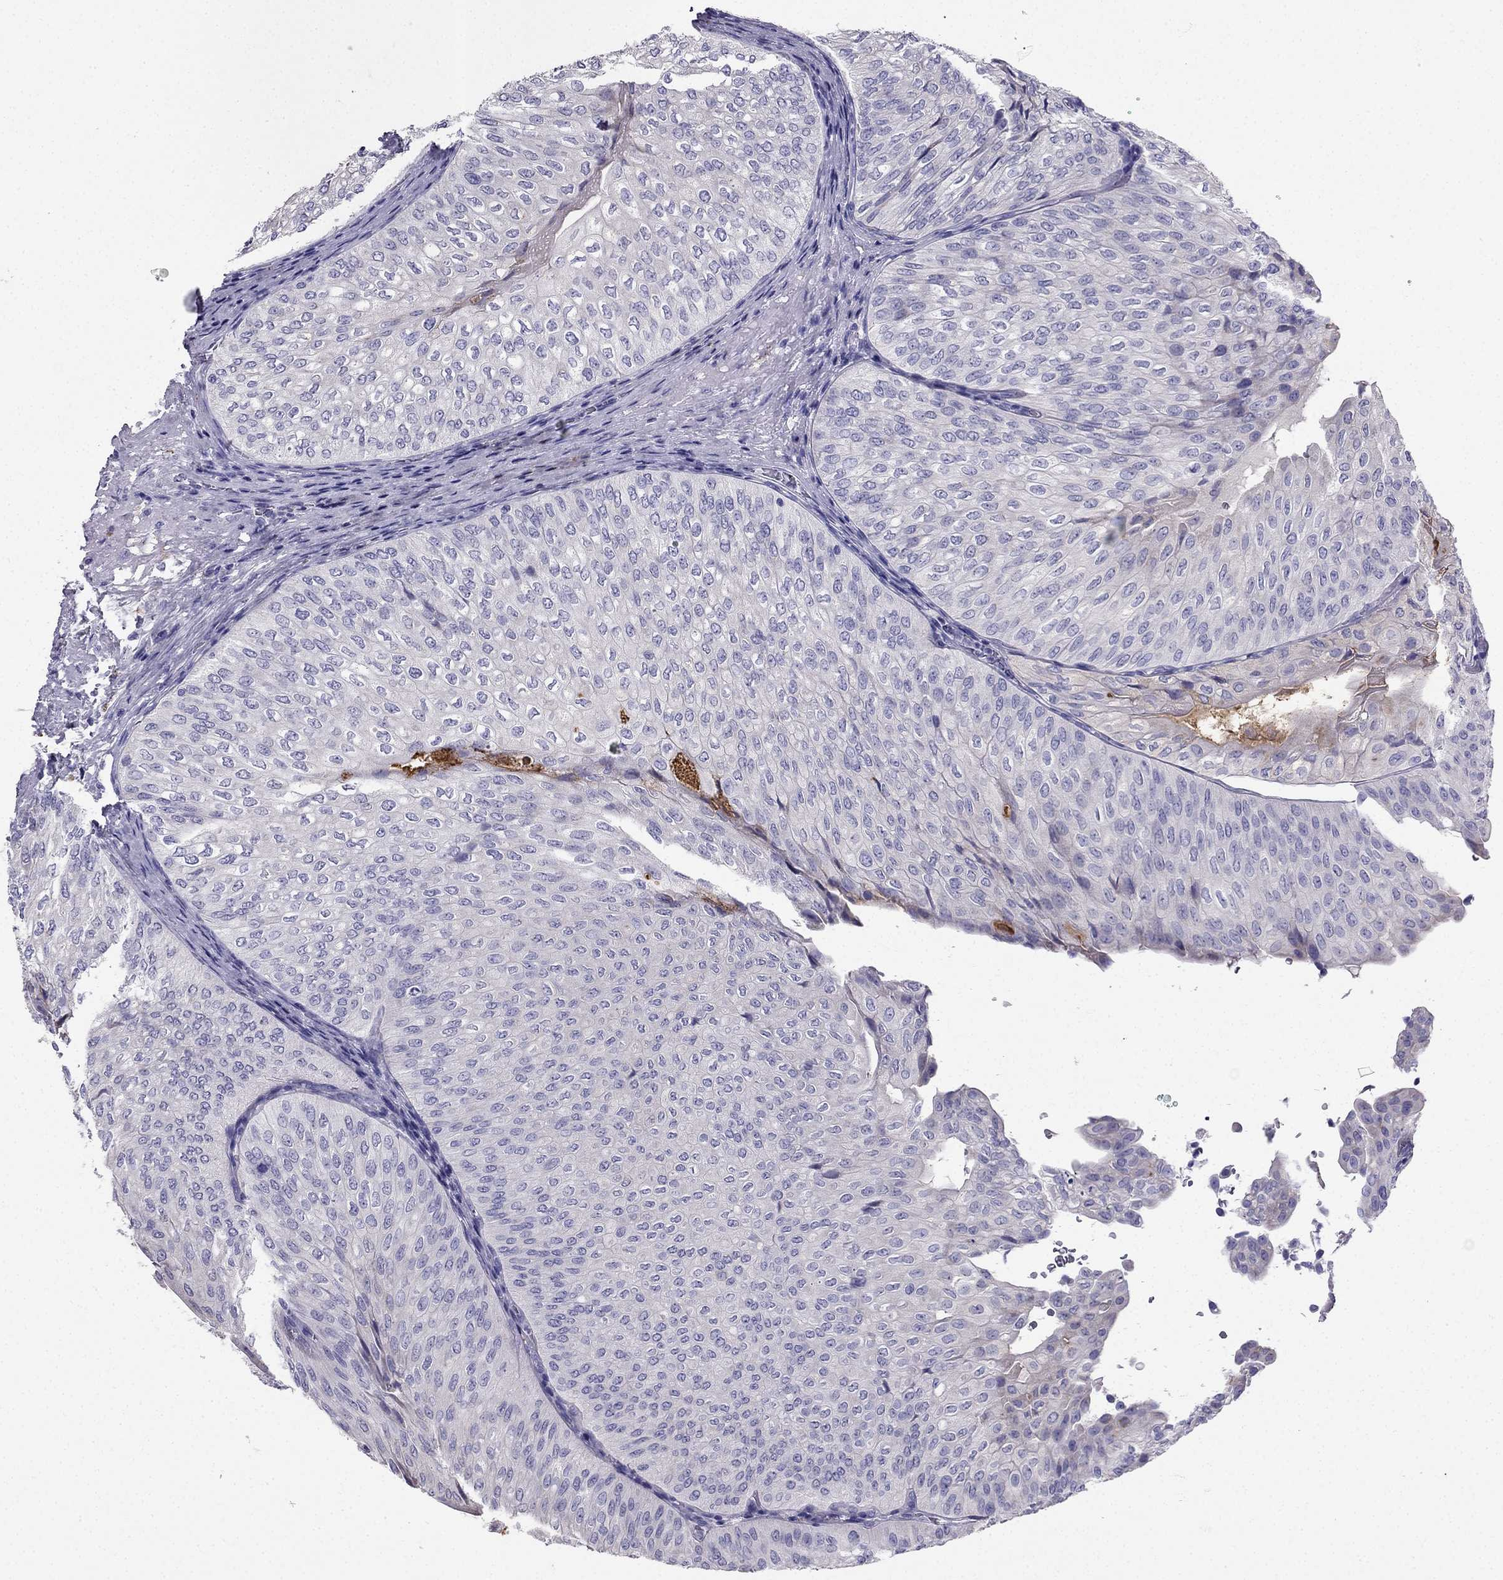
{"staining": {"intensity": "negative", "quantity": "none", "location": "none"}, "tissue": "urothelial cancer", "cell_type": "Tumor cells", "image_type": "cancer", "snomed": [{"axis": "morphology", "description": "Urothelial carcinoma, NOS"}, {"axis": "topography", "description": "Urinary bladder"}], "caption": "An image of human transitional cell carcinoma is negative for staining in tumor cells.", "gene": "PTH", "patient": {"sex": "male", "age": 62}}